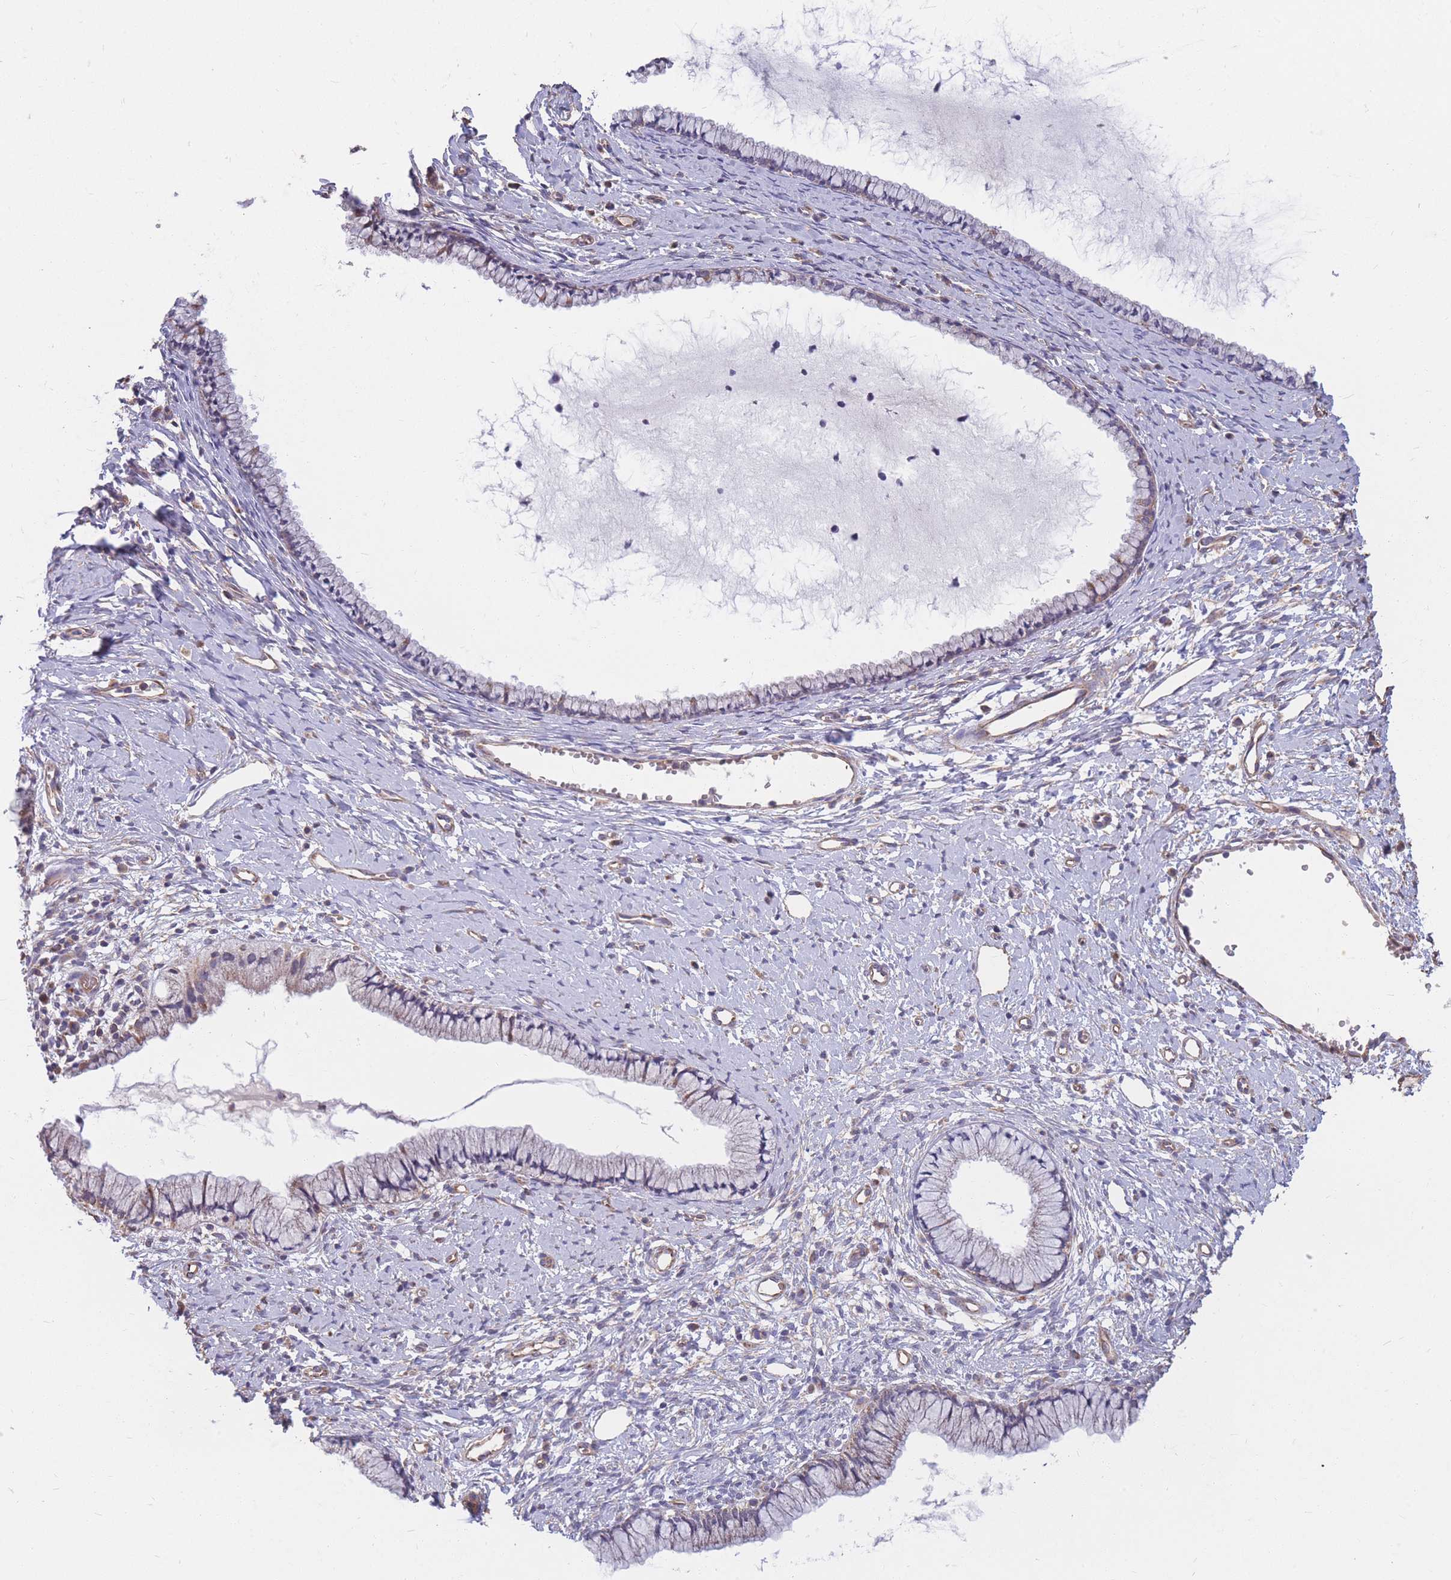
{"staining": {"intensity": "negative", "quantity": "none", "location": "none"}, "tissue": "cervix", "cell_type": "Glandular cells", "image_type": "normal", "snomed": [{"axis": "morphology", "description": "Normal tissue, NOS"}, {"axis": "topography", "description": "Cervix"}], "caption": "This is a histopathology image of immunohistochemistry staining of unremarkable cervix, which shows no staining in glandular cells. (DAB IHC visualized using brightfield microscopy, high magnification).", "gene": "MRPS9", "patient": {"sex": "female", "age": 40}}